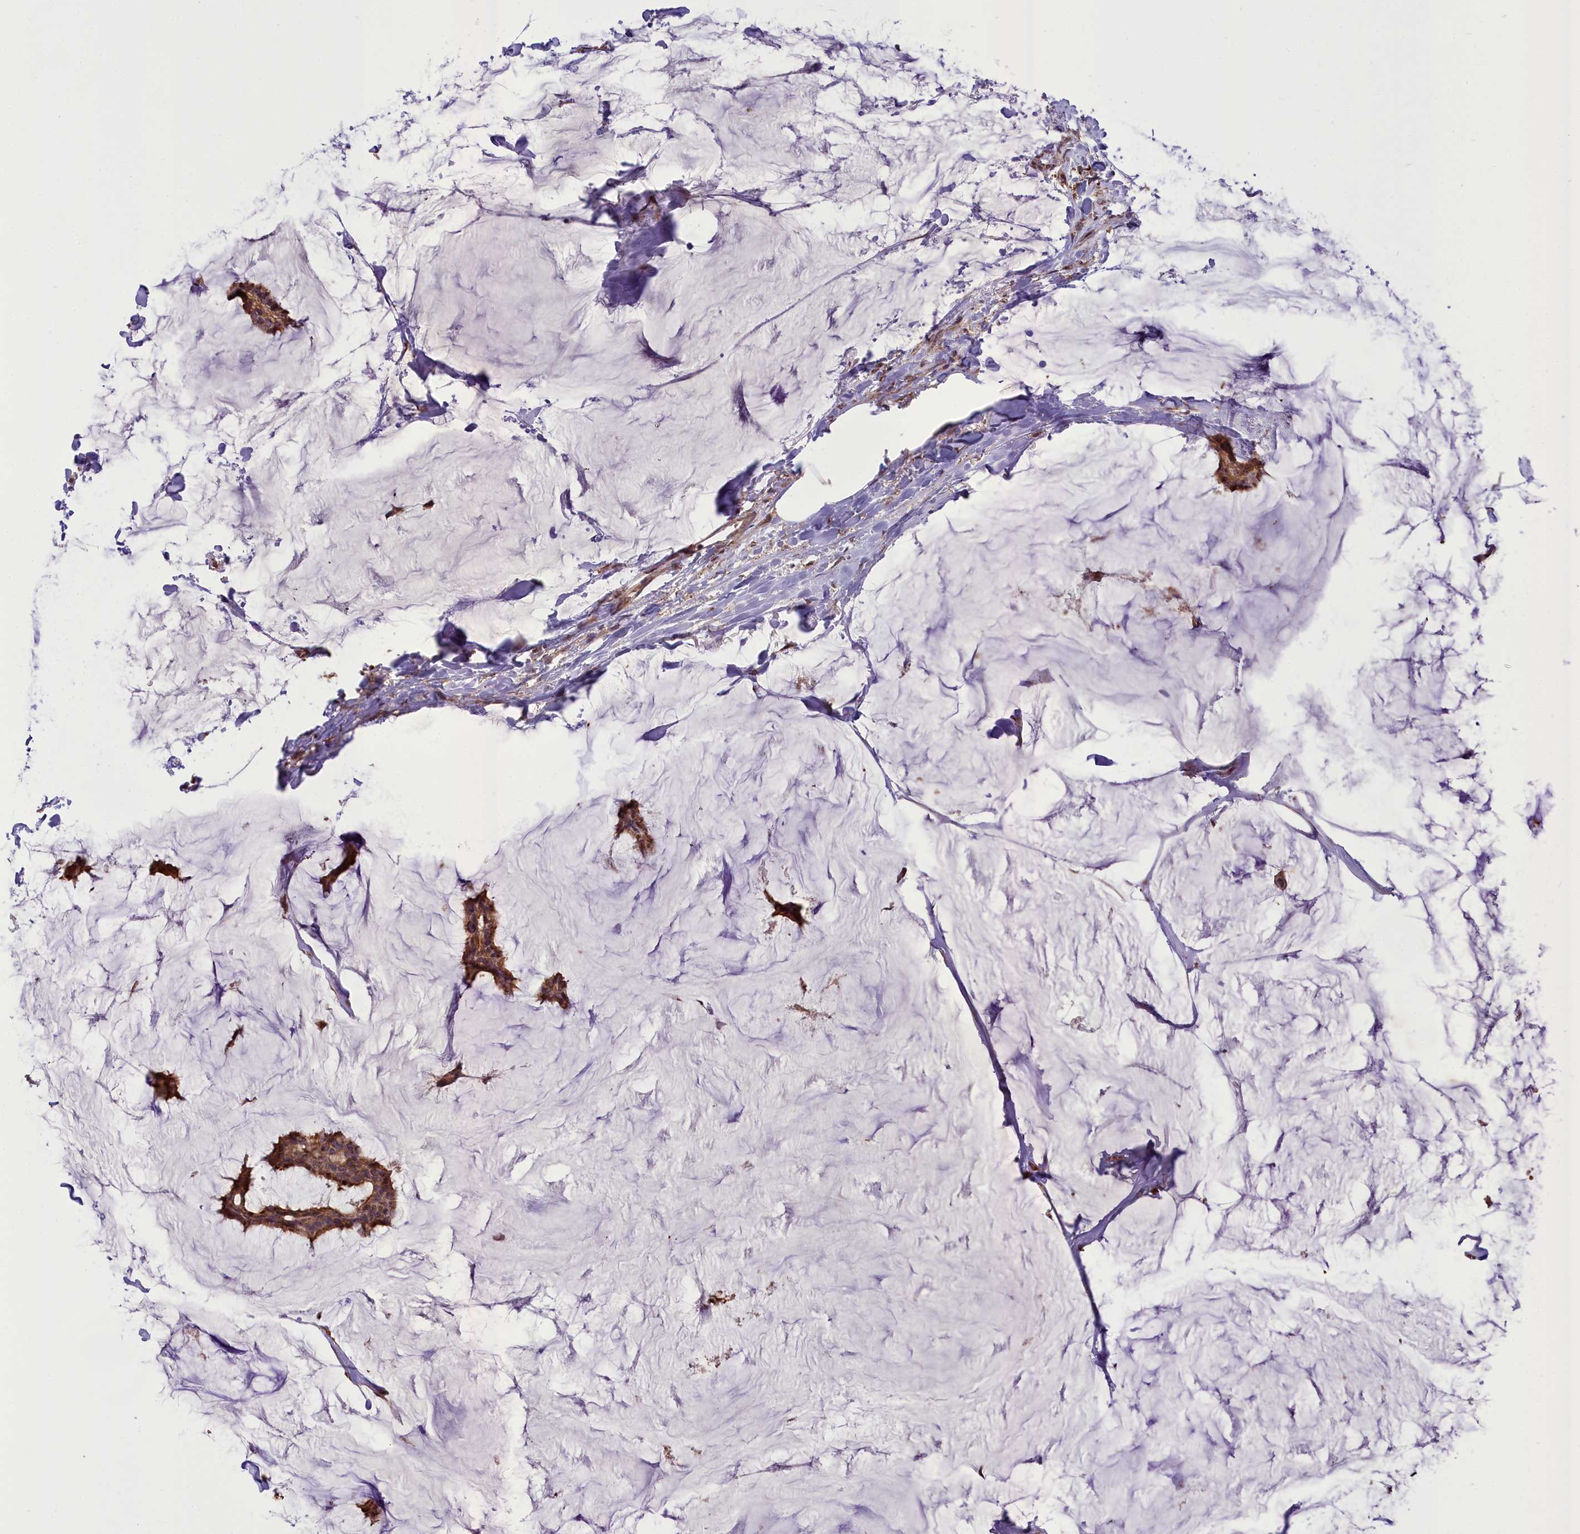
{"staining": {"intensity": "moderate", "quantity": ">75%", "location": "cytoplasmic/membranous"}, "tissue": "breast cancer", "cell_type": "Tumor cells", "image_type": "cancer", "snomed": [{"axis": "morphology", "description": "Duct carcinoma"}, {"axis": "topography", "description": "Breast"}], "caption": "High-power microscopy captured an IHC image of invasive ductal carcinoma (breast), revealing moderate cytoplasmic/membranous staining in about >75% of tumor cells. (DAB = brown stain, brightfield microscopy at high magnification).", "gene": "TBC1D24", "patient": {"sex": "female", "age": 93}}